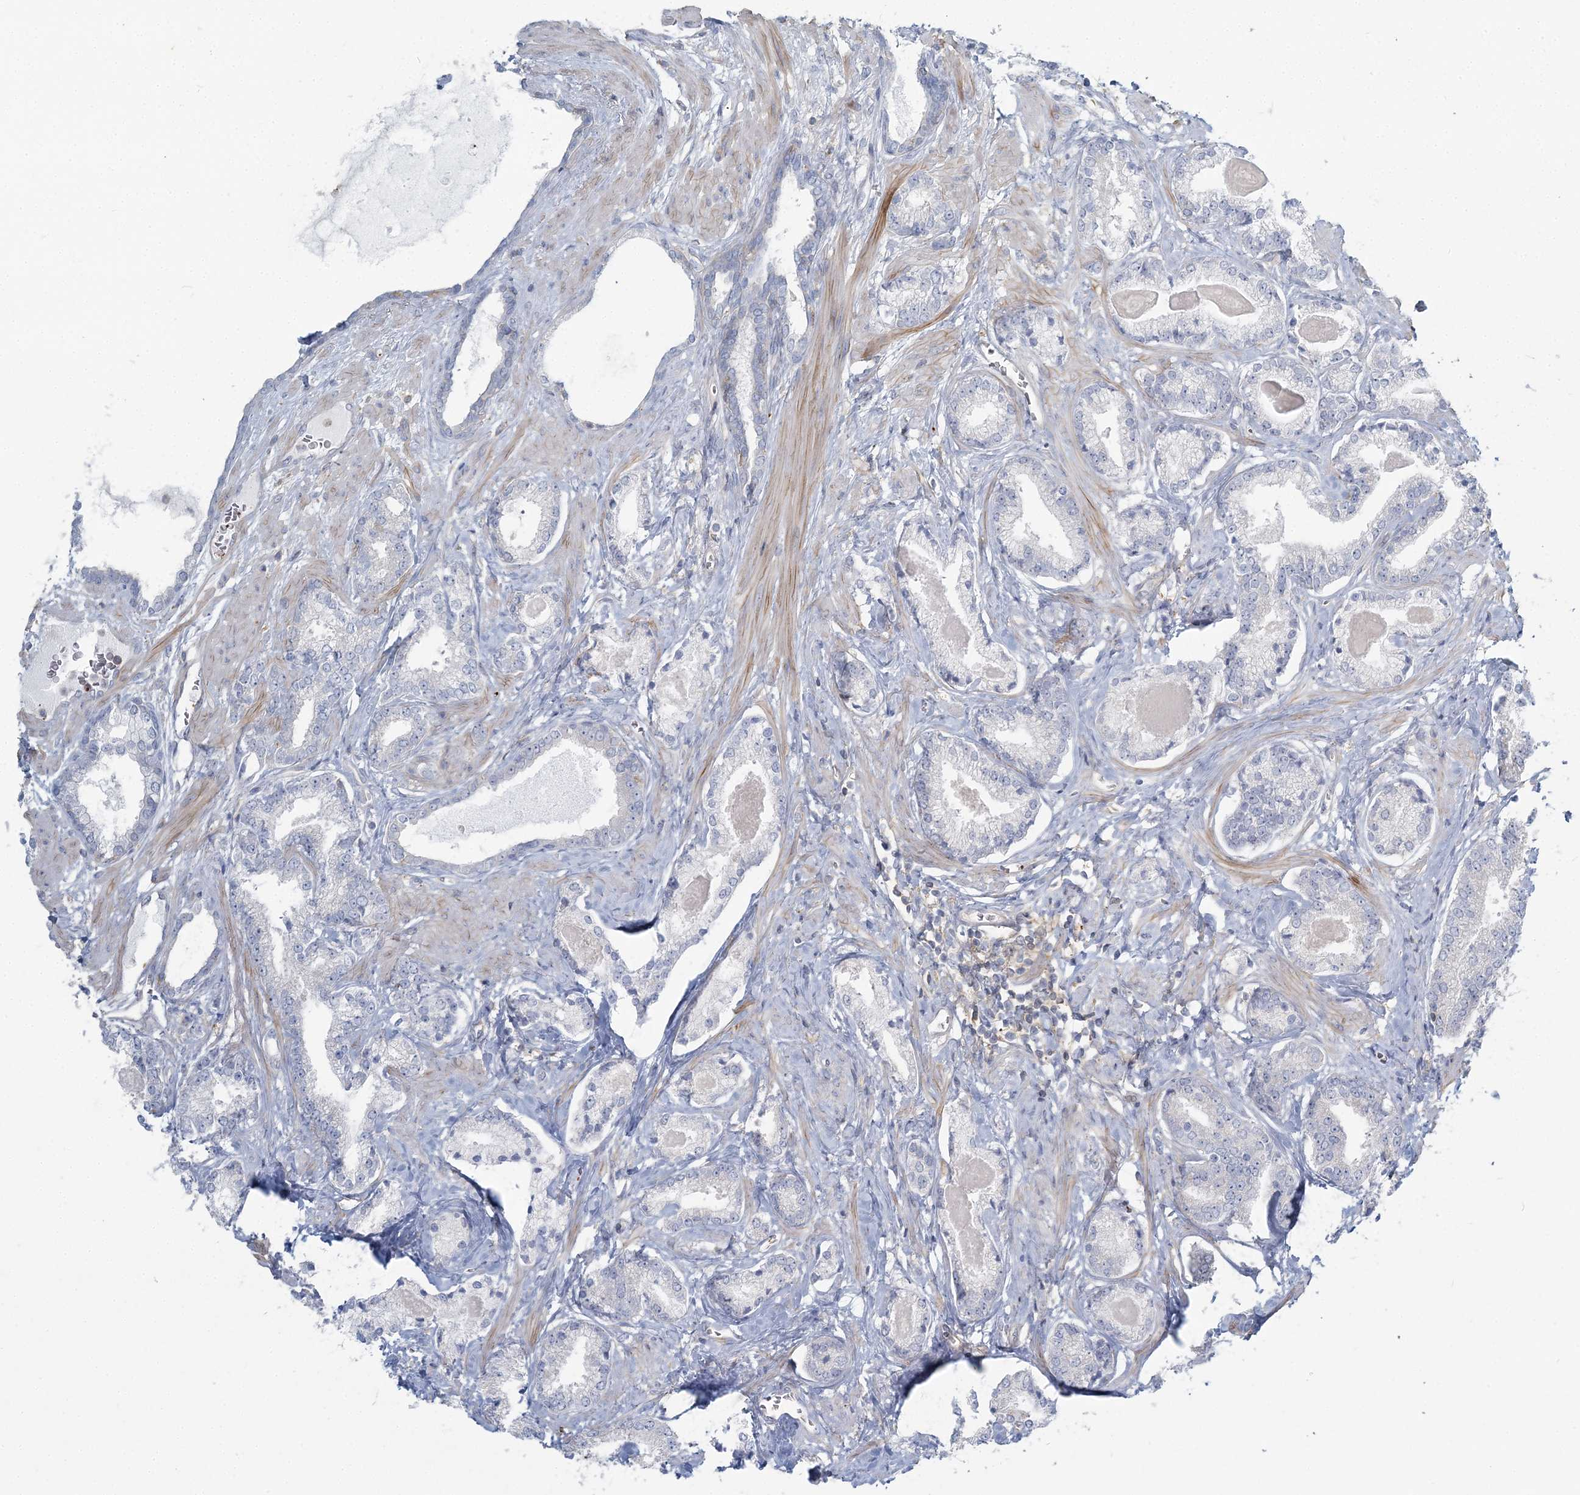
{"staining": {"intensity": "negative", "quantity": "none", "location": "none"}, "tissue": "prostate cancer", "cell_type": "Tumor cells", "image_type": "cancer", "snomed": [{"axis": "morphology", "description": "Adenocarcinoma, Low grade"}, {"axis": "topography", "description": "Prostate"}], "caption": "Immunohistochemistry image of neoplastic tissue: human adenocarcinoma (low-grade) (prostate) stained with DAB (3,3'-diaminobenzidine) displays no significant protein expression in tumor cells.", "gene": "CUEDC2", "patient": {"sex": "male", "age": 70}}